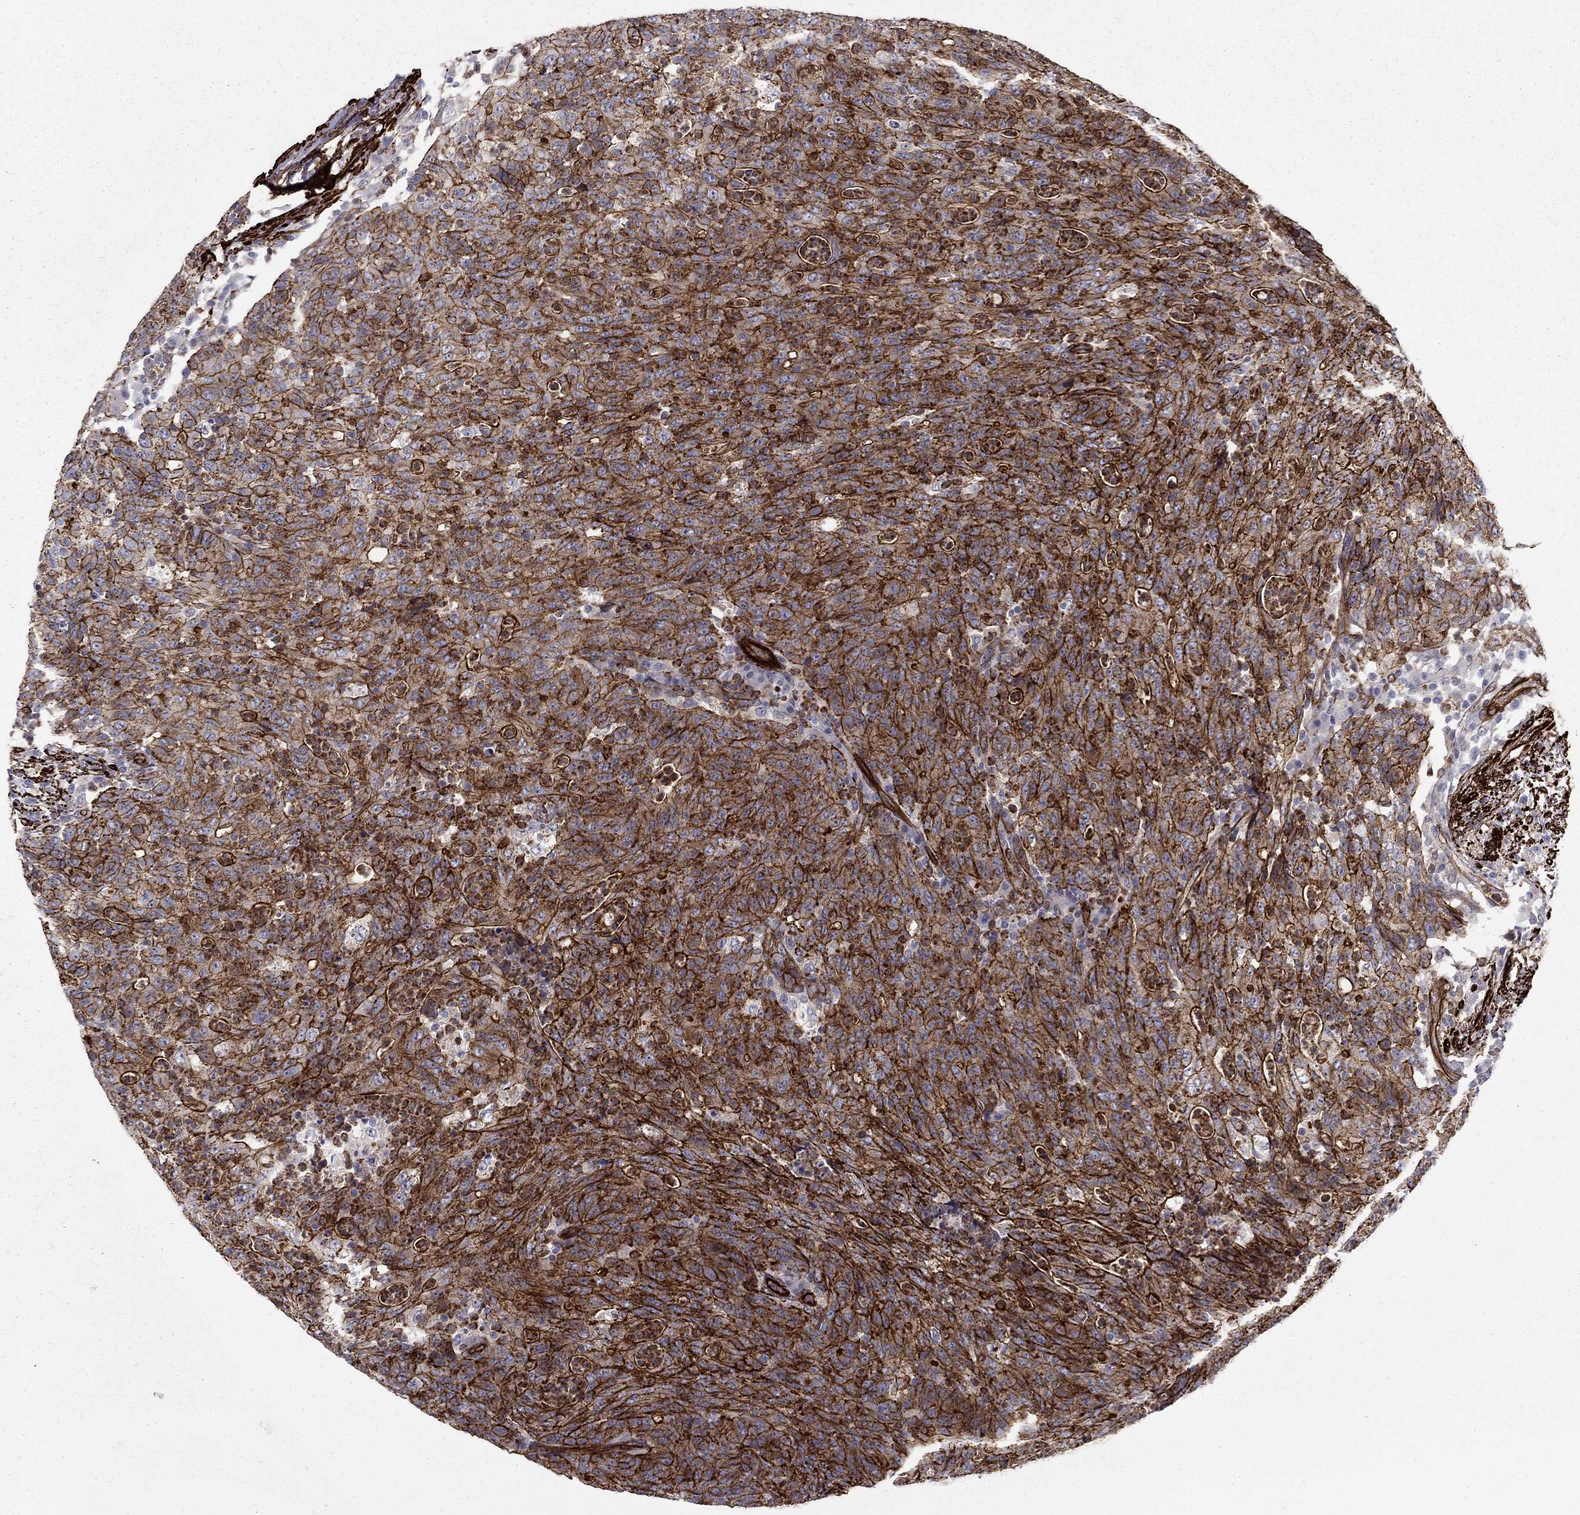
{"staining": {"intensity": "strong", "quantity": ">75%", "location": "cytoplasmic/membranous"}, "tissue": "colorectal cancer", "cell_type": "Tumor cells", "image_type": "cancer", "snomed": [{"axis": "morphology", "description": "Adenocarcinoma, NOS"}, {"axis": "topography", "description": "Colon"}], "caption": "Protein staining of colorectal cancer tissue exhibits strong cytoplasmic/membranous positivity in about >75% of tumor cells.", "gene": "KRBA1", "patient": {"sex": "male", "age": 70}}